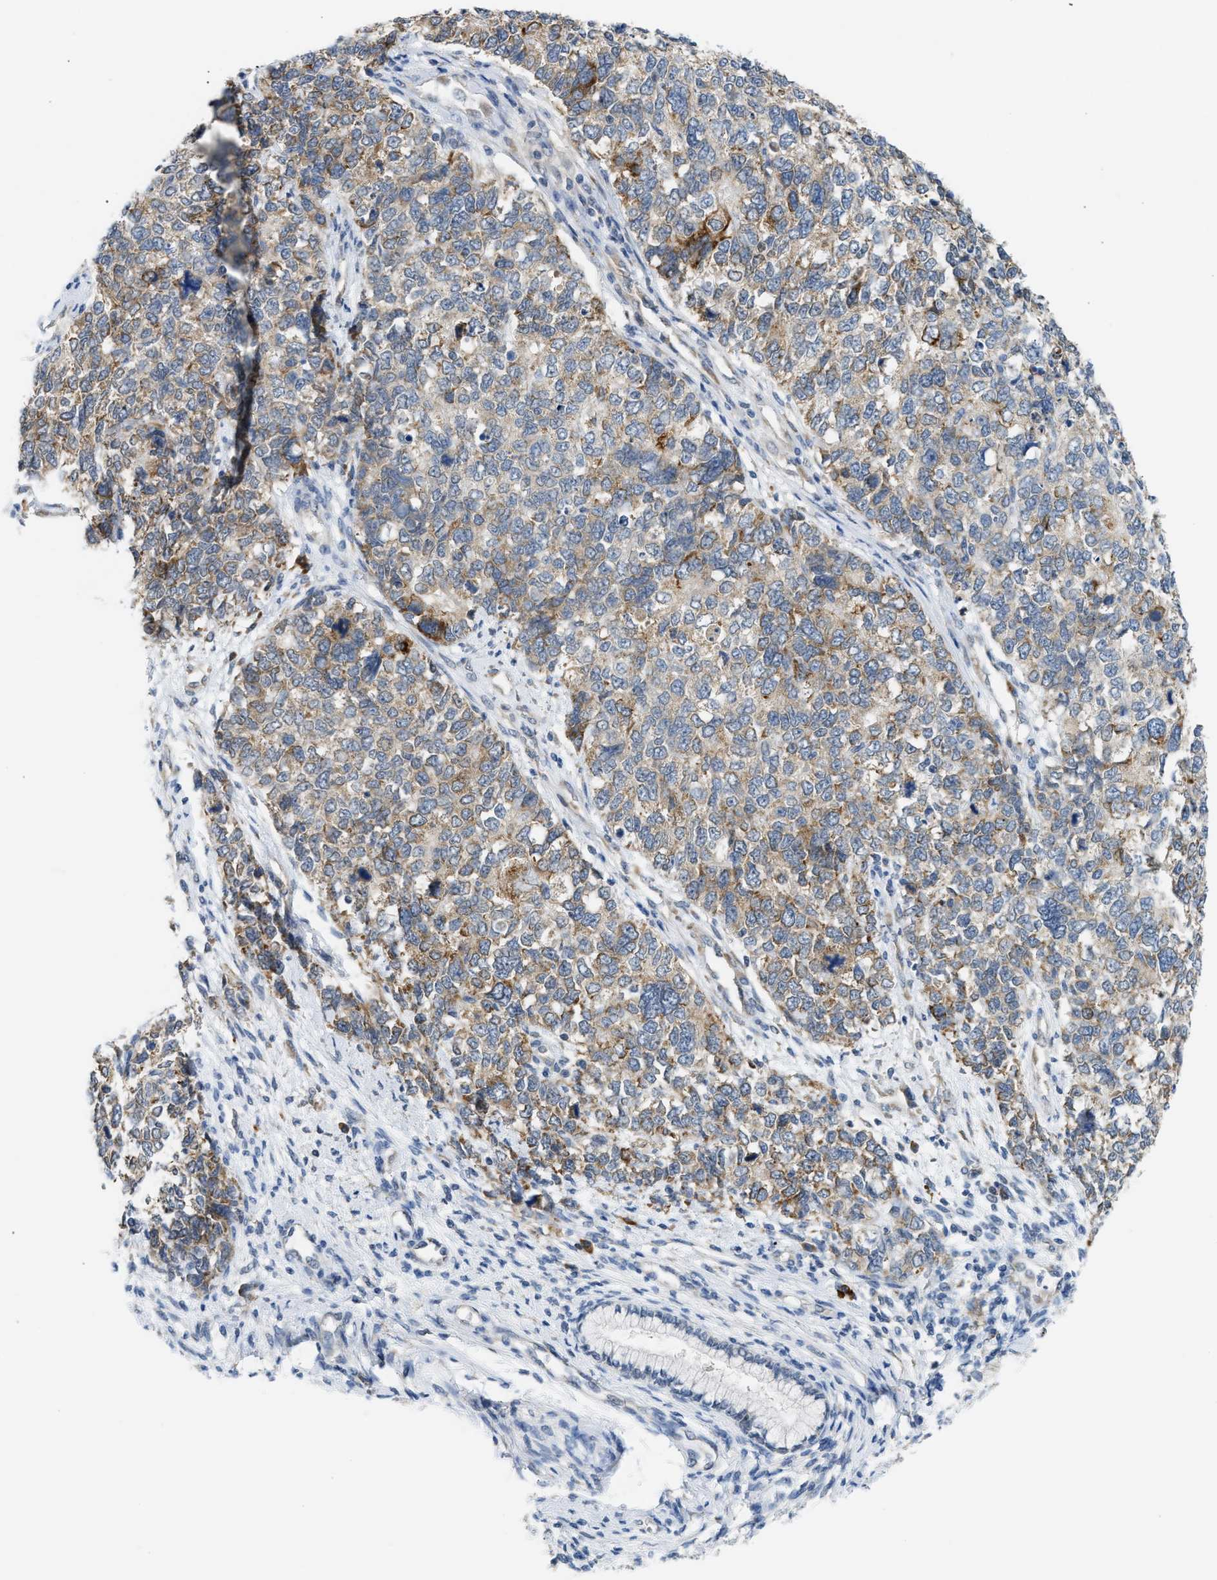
{"staining": {"intensity": "moderate", "quantity": ">75%", "location": "cytoplasmic/membranous"}, "tissue": "cervical cancer", "cell_type": "Tumor cells", "image_type": "cancer", "snomed": [{"axis": "morphology", "description": "Squamous cell carcinoma, NOS"}, {"axis": "topography", "description": "Cervix"}], "caption": "A high-resolution histopathology image shows IHC staining of cervical squamous cell carcinoma, which reveals moderate cytoplasmic/membranous expression in approximately >75% of tumor cells. The staining was performed using DAB (3,3'-diaminobenzidine), with brown indicating positive protein expression. Nuclei are stained blue with hematoxylin.", "gene": "KCNC2", "patient": {"sex": "female", "age": 63}}